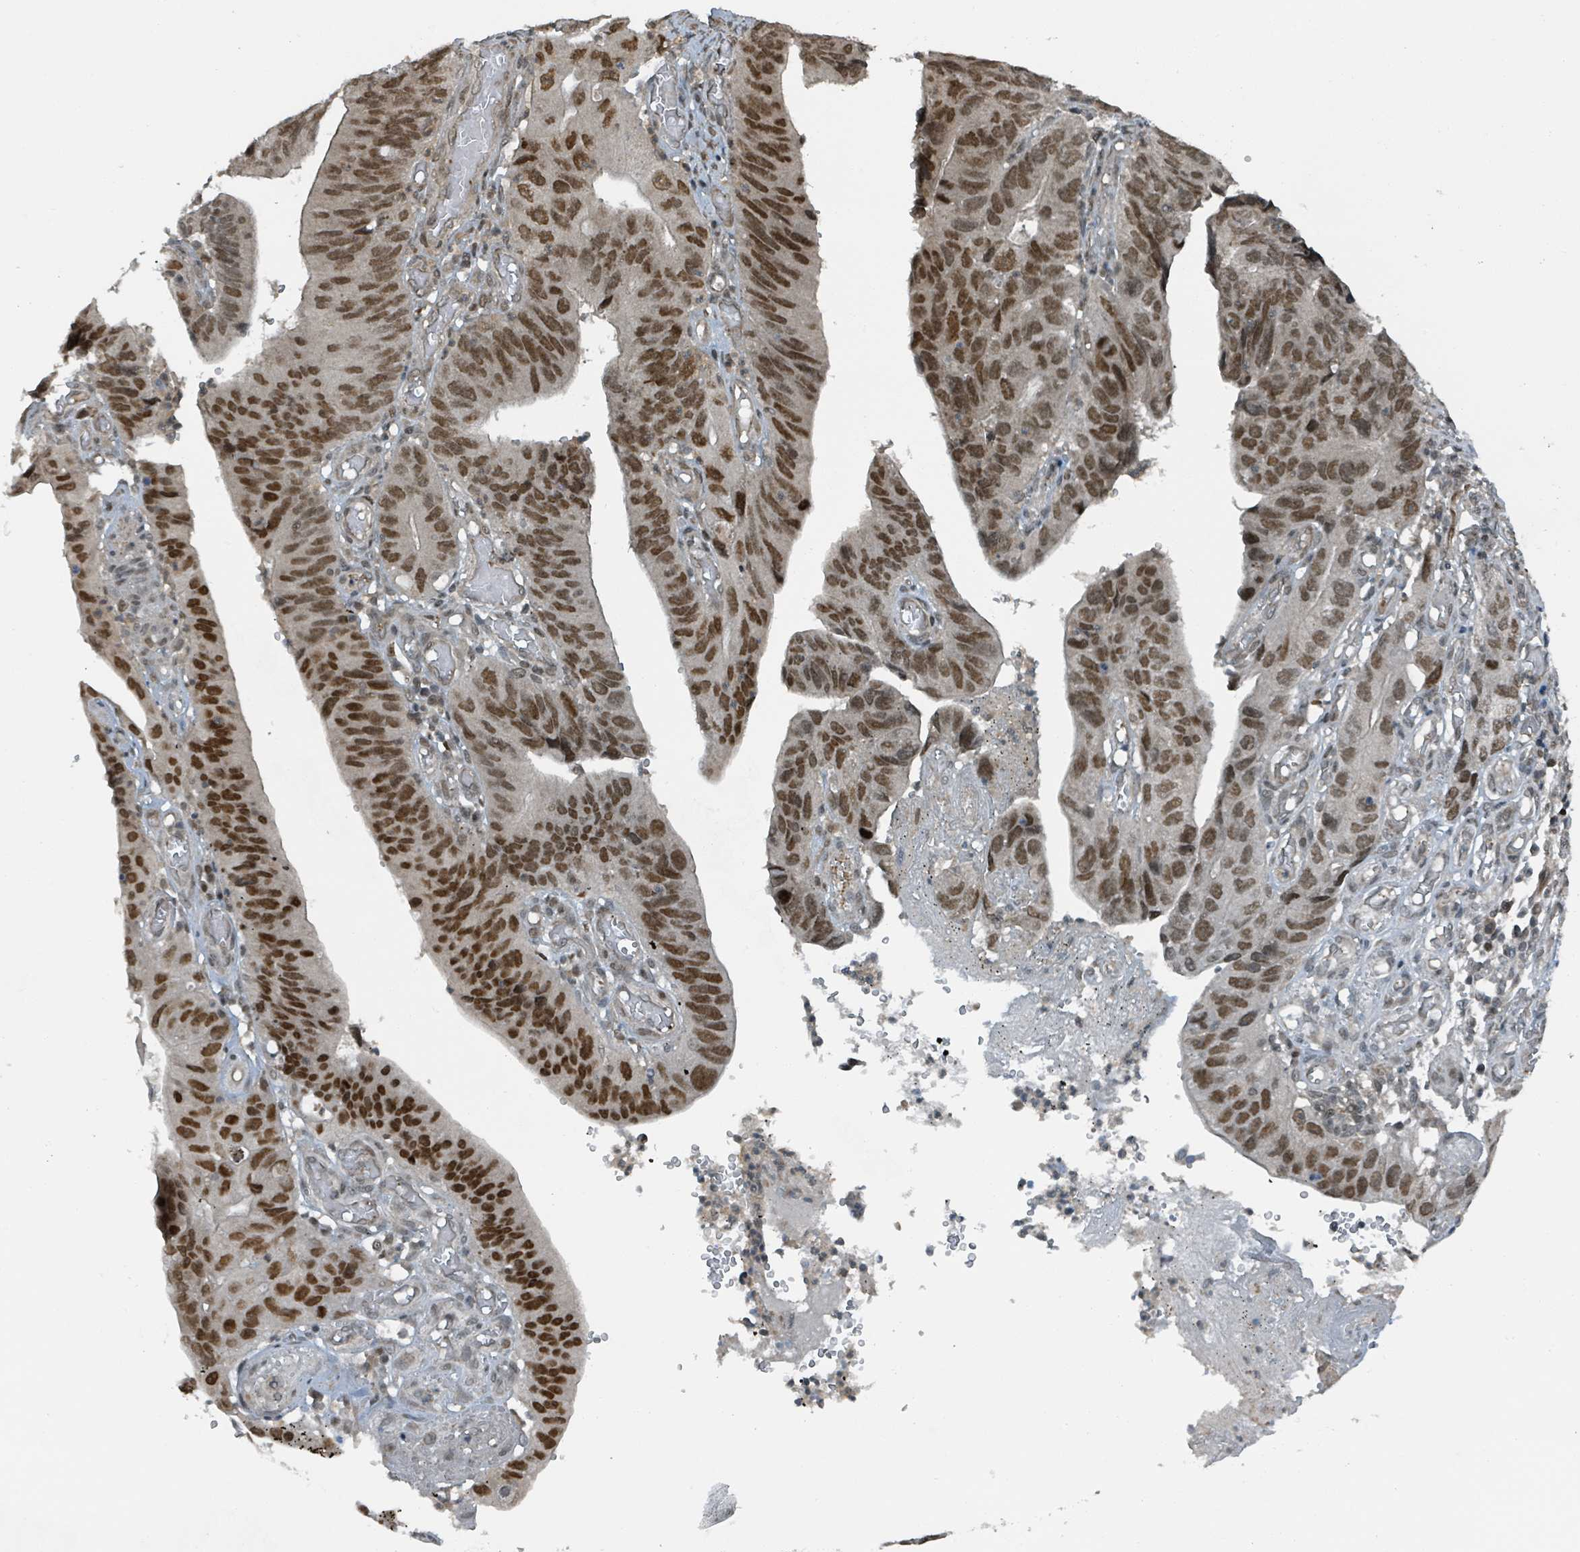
{"staining": {"intensity": "strong", "quantity": ">75%", "location": "nuclear"}, "tissue": "stomach cancer", "cell_type": "Tumor cells", "image_type": "cancer", "snomed": [{"axis": "morphology", "description": "Adenocarcinoma, NOS"}, {"axis": "topography", "description": "Stomach"}], "caption": "A brown stain shows strong nuclear expression of a protein in adenocarcinoma (stomach) tumor cells. Immunohistochemistry stains the protein in brown and the nuclei are stained blue.", "gene": "PHIP", "patient": {"sex": "male", "age": 59}}